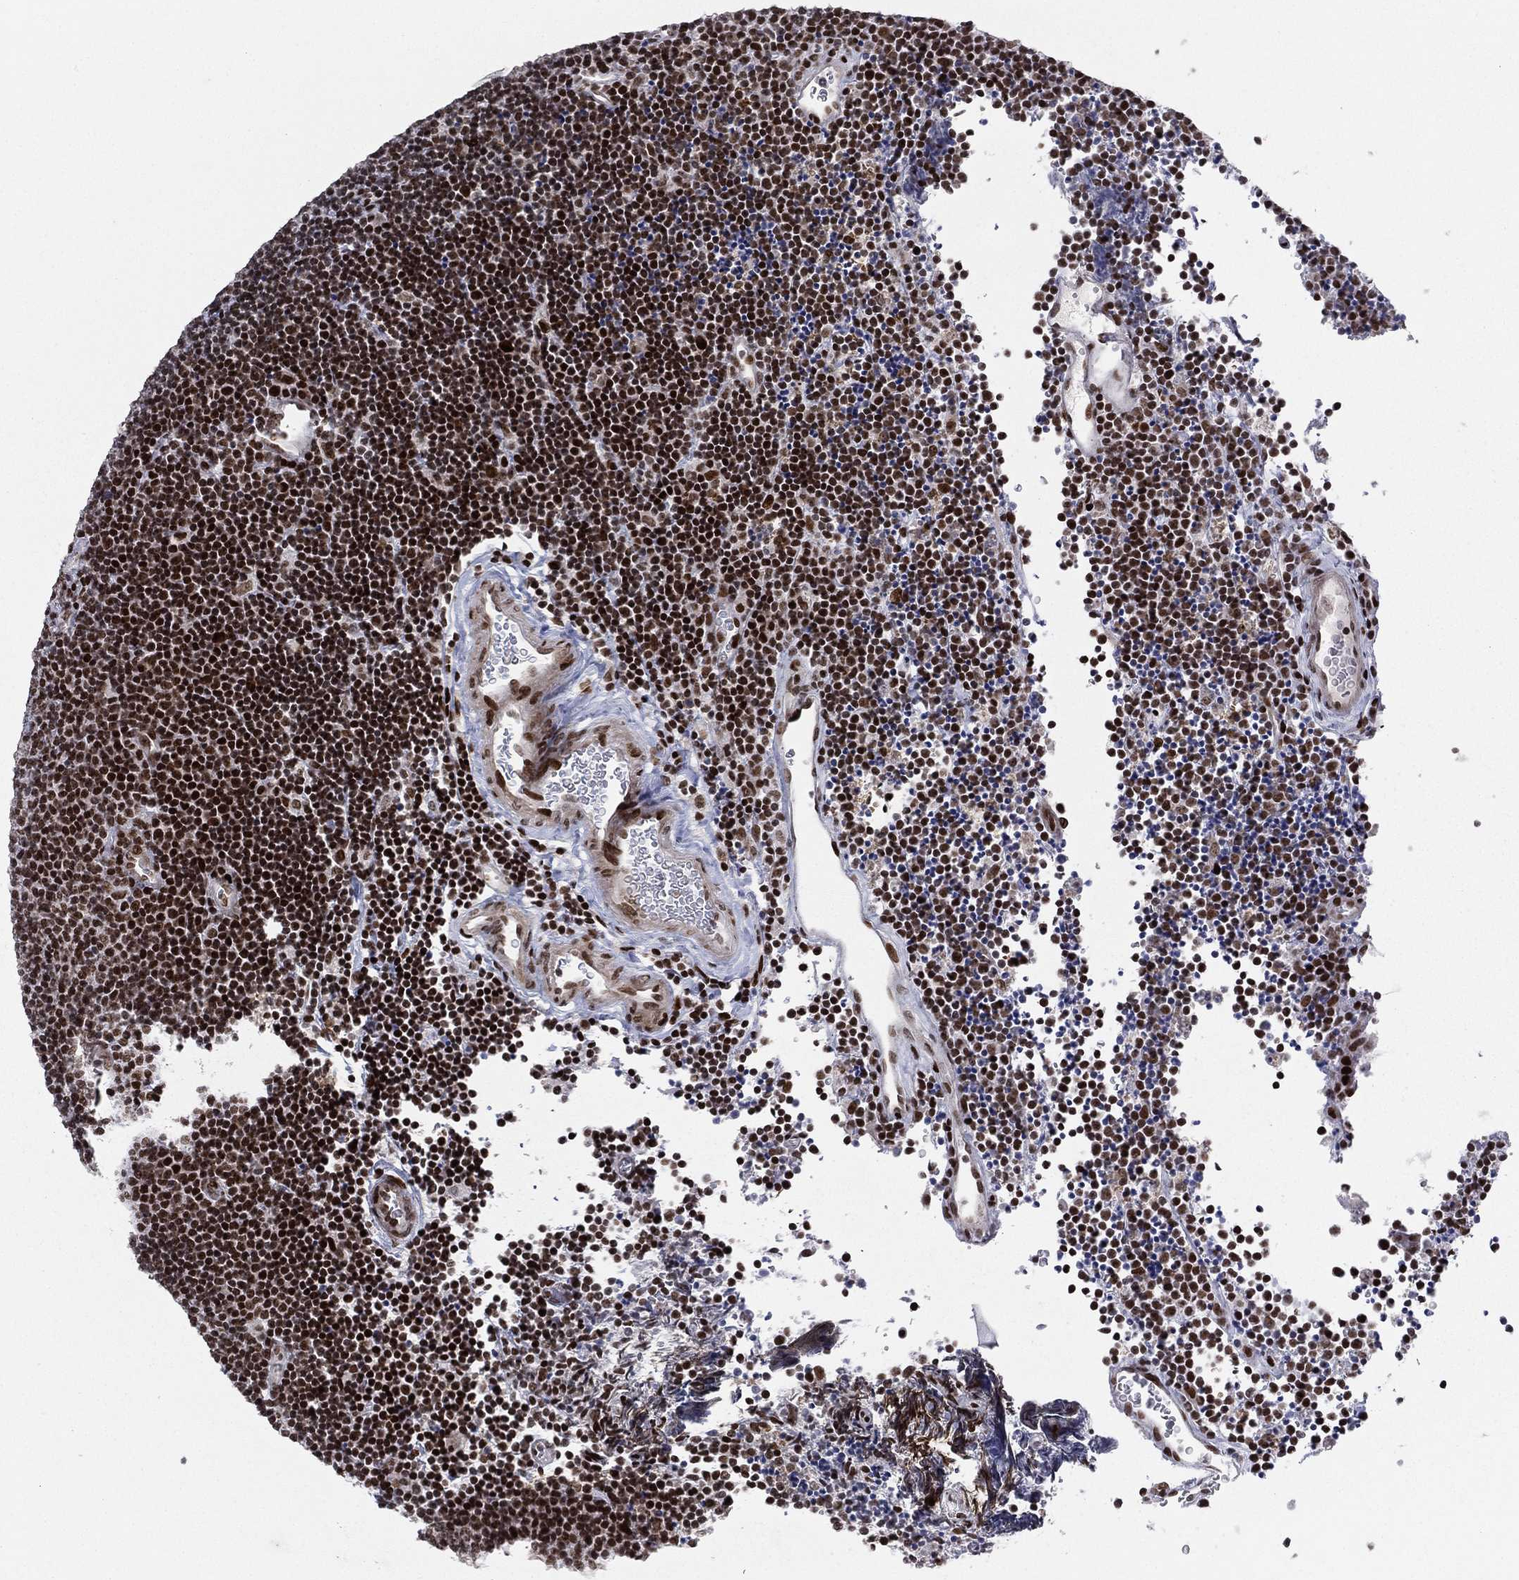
{"staining": {"intensity": "strong", "quantity": ">75%", "location": "nuclear"}, "tissue": "lymphoma", "cell_type": "Tumor cells", "image_type": "cancer", "snomed": [{"axis": "morphology", "description": "Malignant lymphoma, non-Hodgkin's type, Low grade"}, {"axis": "topography", "description": "Brain"}], "caption": "Lymphoma tissue exhibits strong nuclear staining in about >75% of tumor cells, visualized by immunohistochemistry.", "gene": "RTF1", "patient": {"sex": "female", "age": 66}}